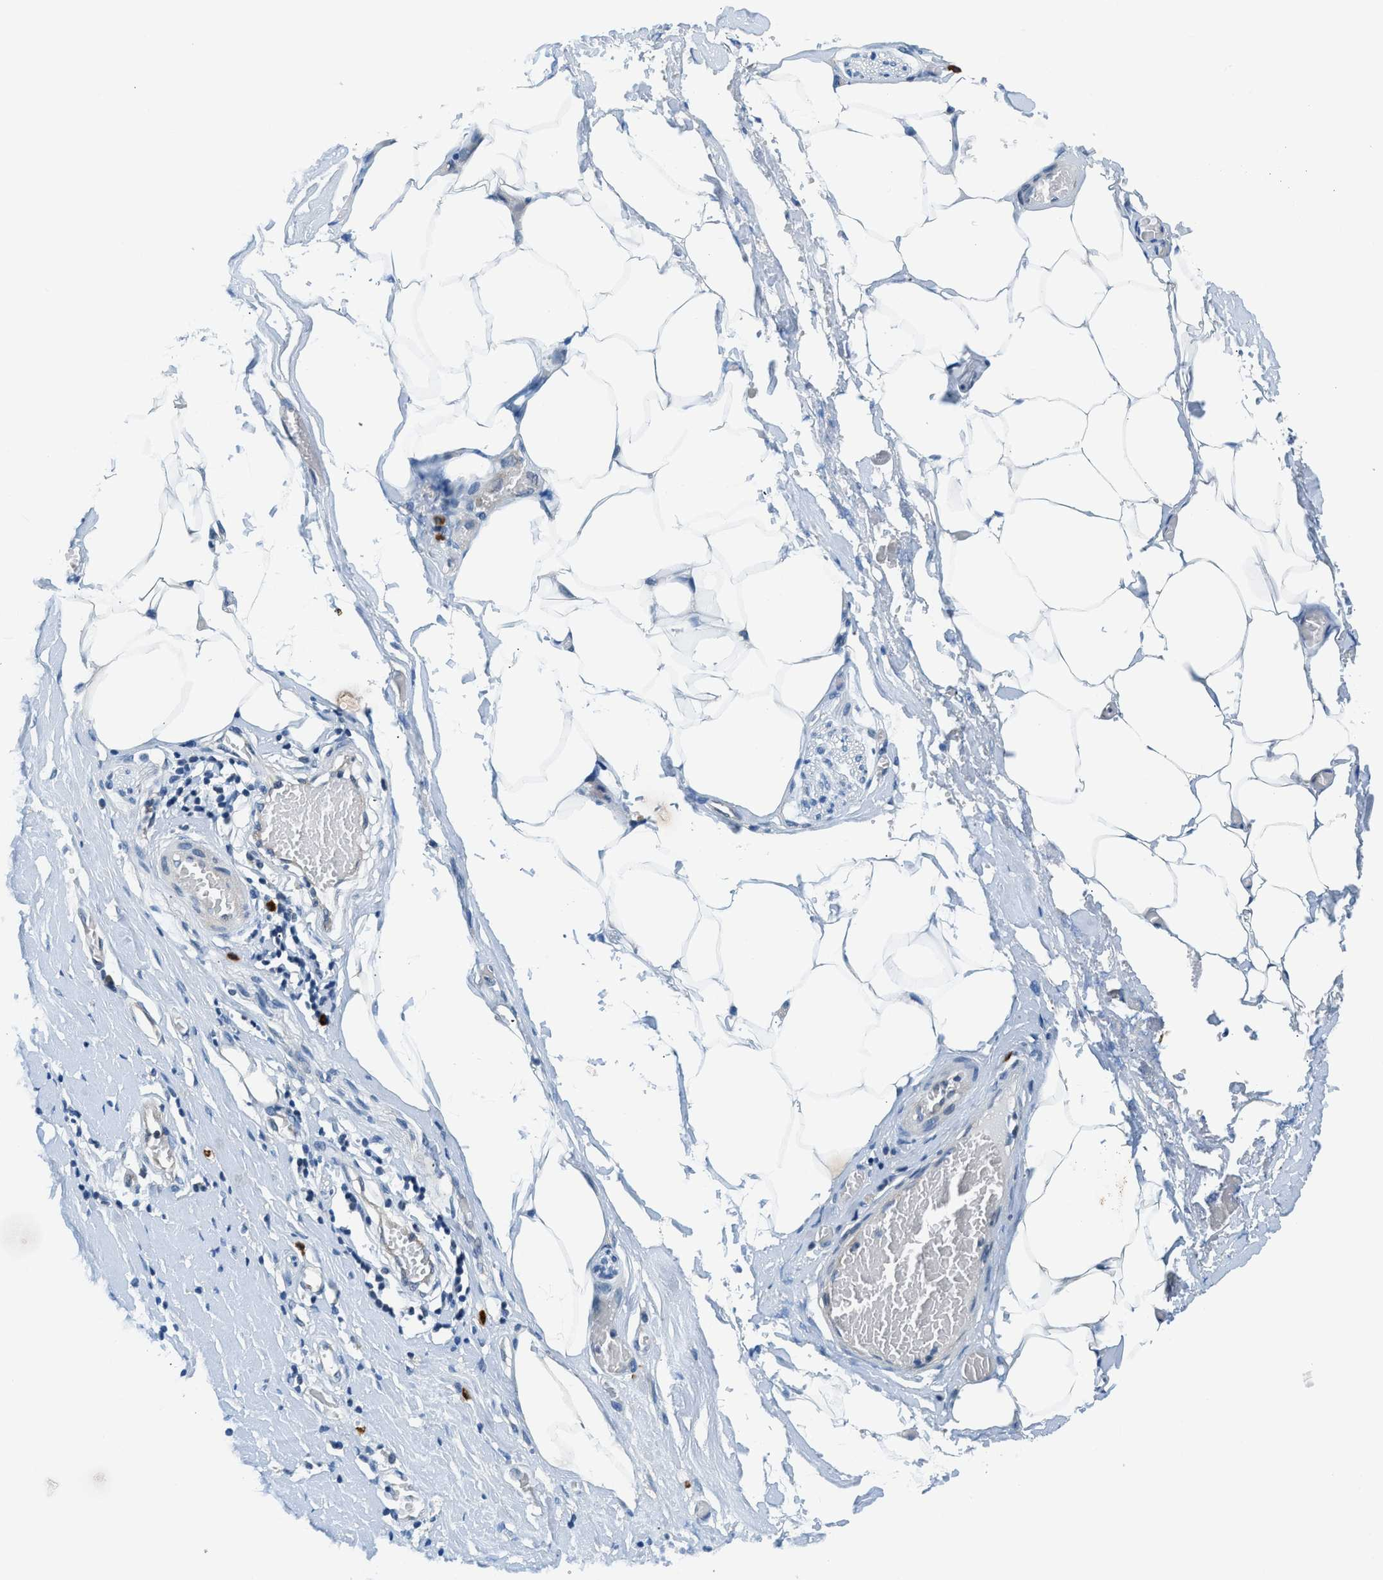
{"staining": {"intensity": "negative", "quantity": "none", "location": "none"}, "tissue": "adipose tissue", "cell_type": "Adipocytes", "image_type": "normal", "snomed": [{"axis": "morphology", "description": "Normal tissue, NOS"}, {"axis": "morphology", "description": "Adenocarcinoma, NOS"}, {"axis": "topography", "description": "Colon"}, {"axis": "topography", "description": "Peripheral nerve tissue"}], "caption": "This is an immunohistochemistry histopathology image of benign adipose tissue. There is no positivity in adipocytes.", "gene": "CBLB", "patient": {"sex": "male", "age": 14}}